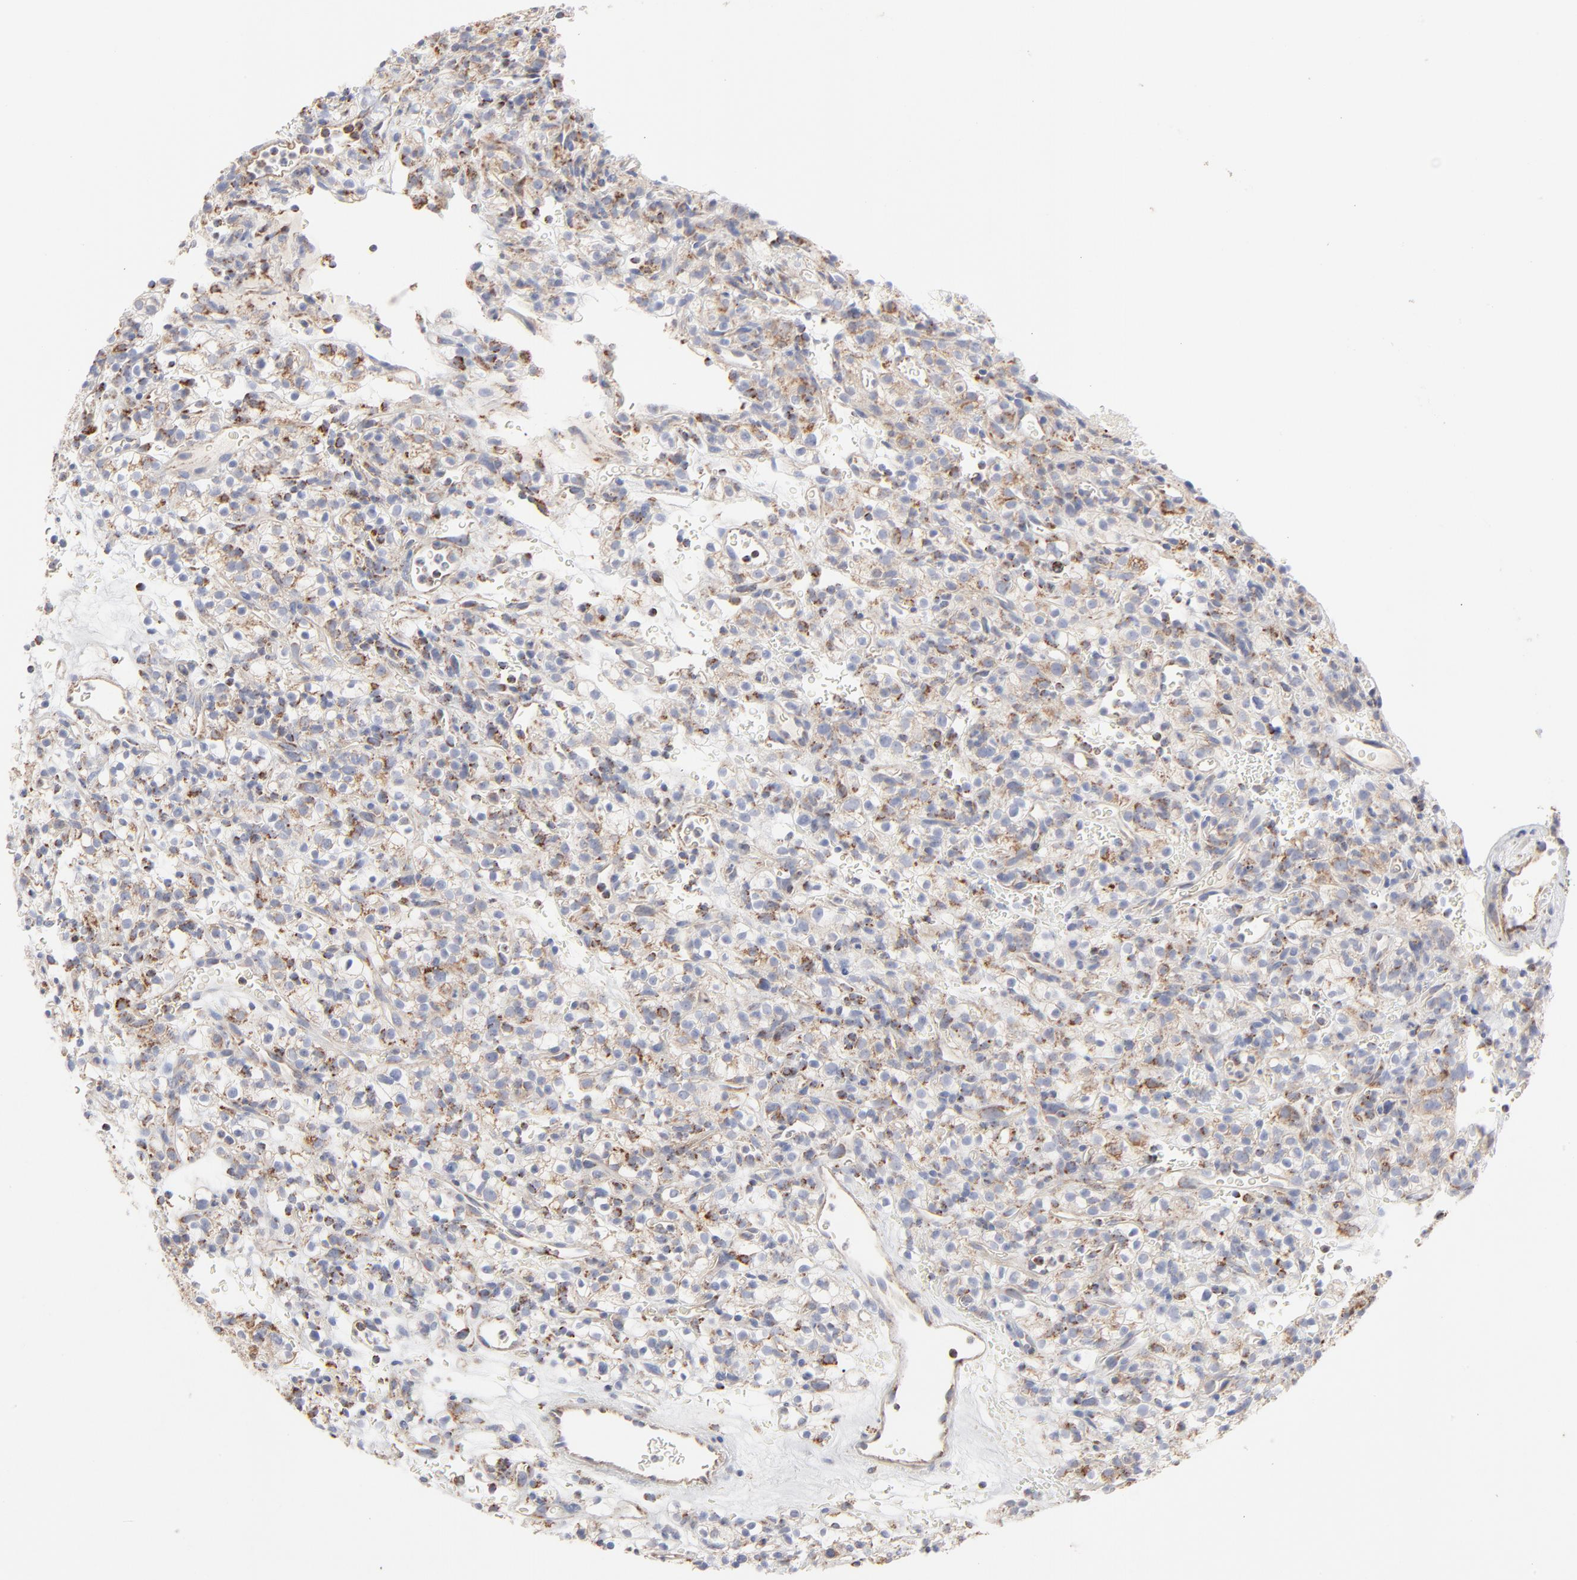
{"staining": {"intensity": "moderate", "quantity": "25%-75%", "location": "cytoplasmic/membranous"}, "tissue": "renal cancer", "cell_type": "Tumor cells", "image_type": "cancer", "snomed": [{"axis": "morphology", "description": "Normal tissue, NOS"}, {"axis": "morphology", "description": "Adenocarcinoma, NOS"}, {"axis": "topography", "description": "Kidney"}], "caption": "This is an image of immunohistochemistry staining of adenocarcinoma (renal), which shows moderate positivity in the cytoplasmic/membranous of tumor cells.", "gene": "ASB3", "patient": {"sex": "female", "age": 72}}